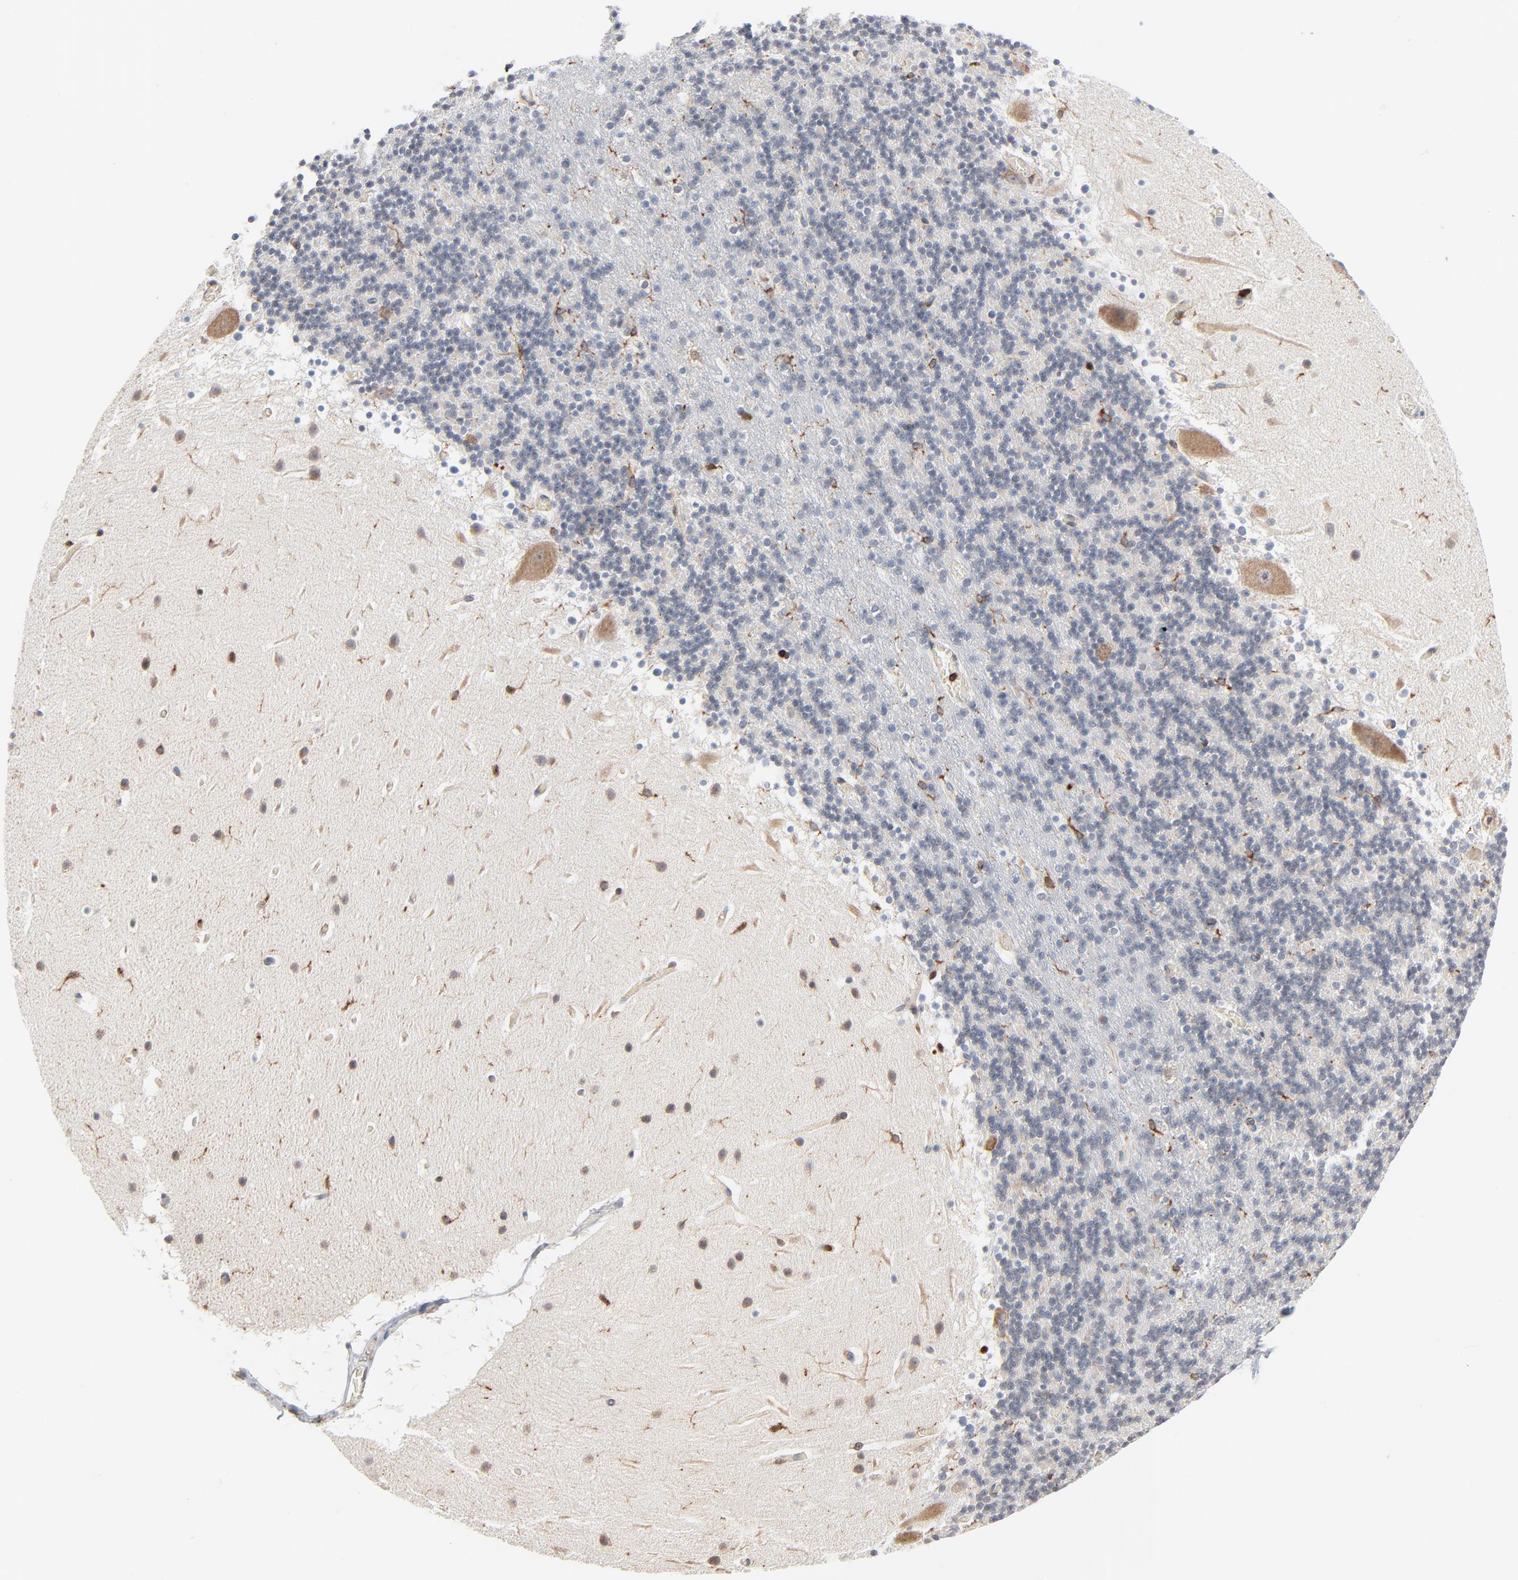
{"staining": {"intensity": "moderate", "quantity": "<25%", "location": "cytoplasmic/membranous"}, "tissue": "cerebellum", "cell_type": "Cells in granular layer", "image_type": "normal", "snomed": [{"axis": "morphology", "description": "Normal tissue, NOS"}, {"axis": "topography", "description": "Cerebellum"}], "caption": "A histopathology image of human cerebellum stained for a protein shows moderate cytoplasmic/membranous brown staining in cells in granular layer.", "gene": "SH3KBP1", "patient": {"sex": "male", "age": 45}}